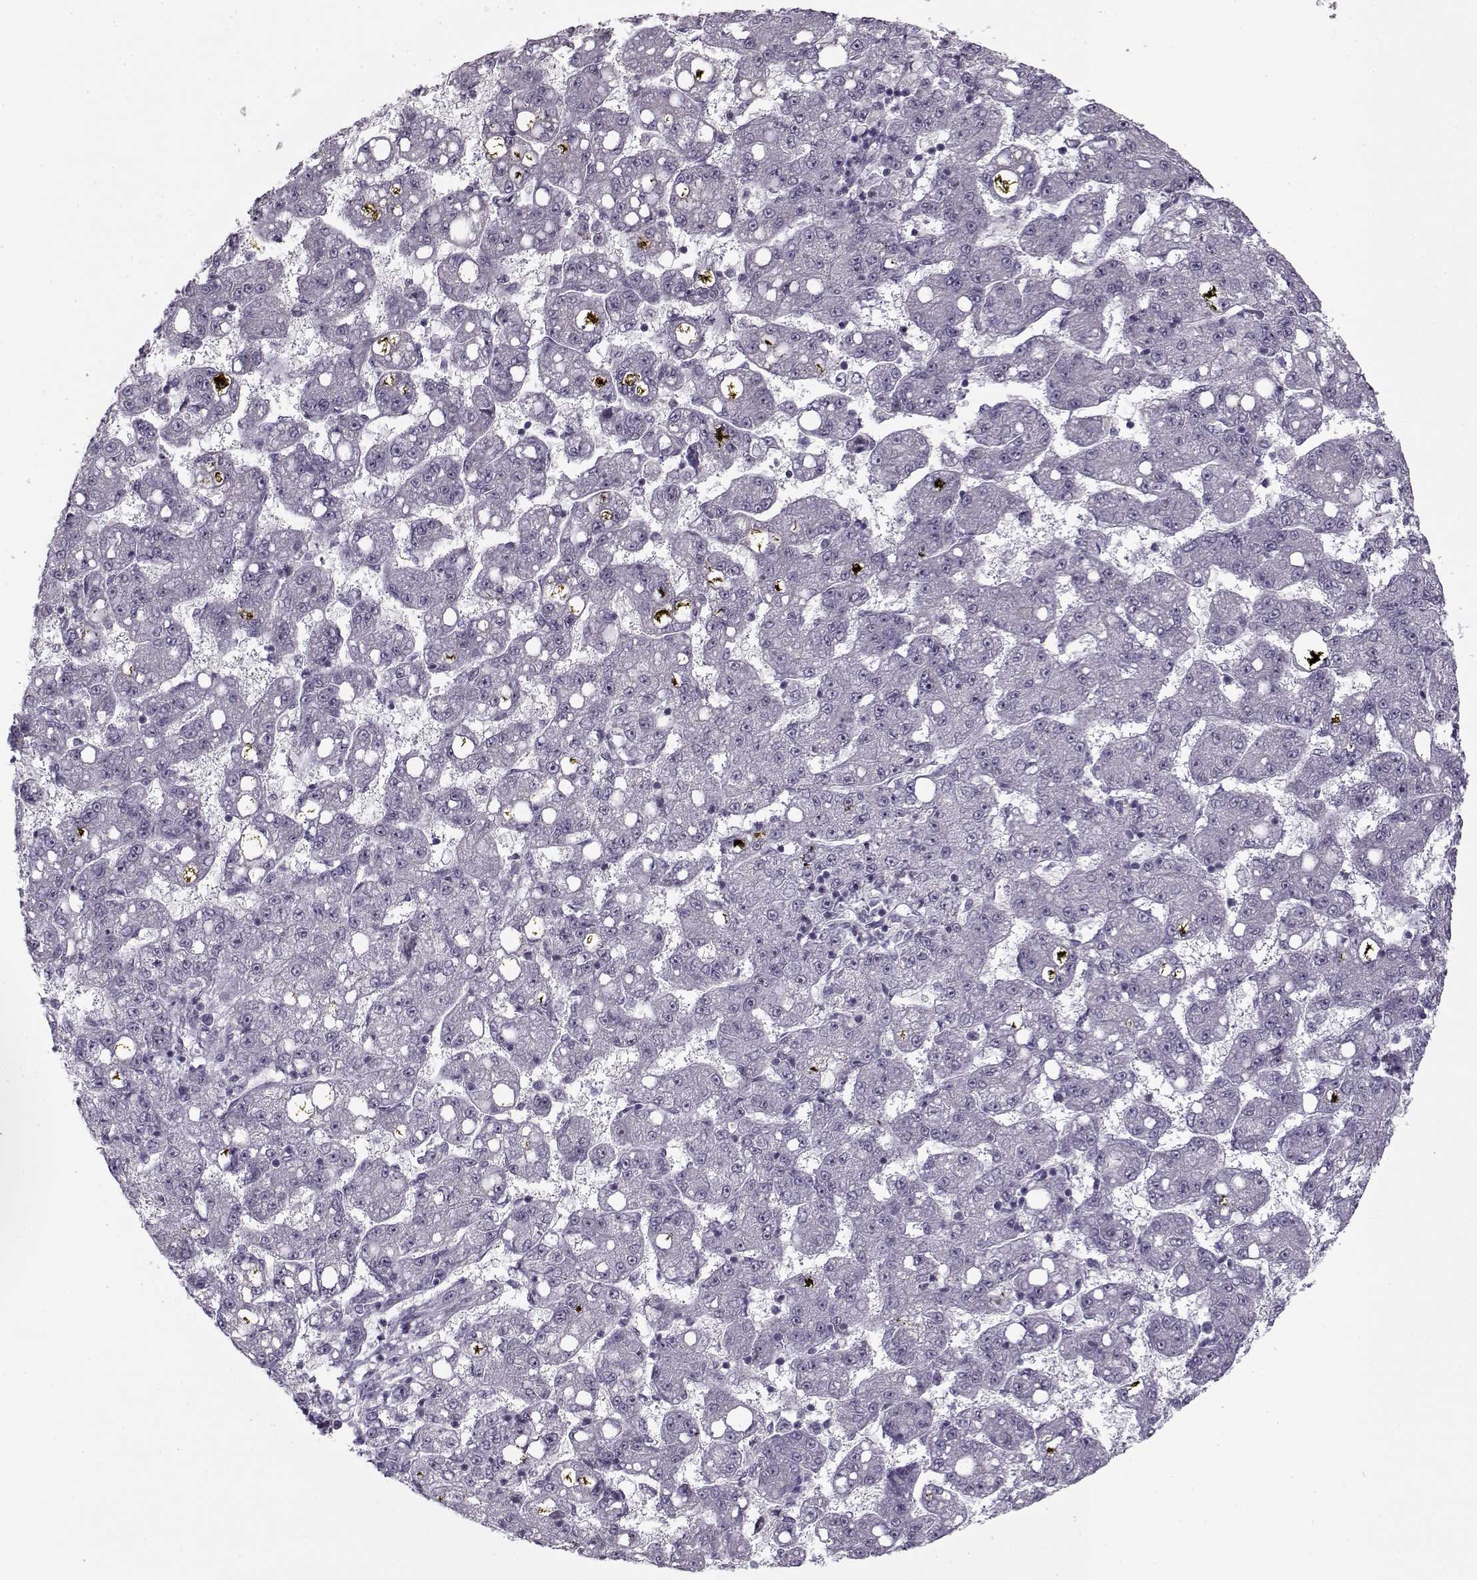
{"staining": {"intensity": "negative", "quantity": "none", "location": "none"}, "tissue": "liver cancer", "cell_type": "Tumor cells", "image_type": "cancer", "snomed": [{"axis": "morphology", "description": "Carcinoma, Hepatocellular, NOS"}, {"axis": "topography", "description": "Liver"}], "caption": "Protein analysis of liver cancer displays no significant staining in tumor cells.", "gene": "PNMT", "patient": {"sex": "female", "age": 65}}